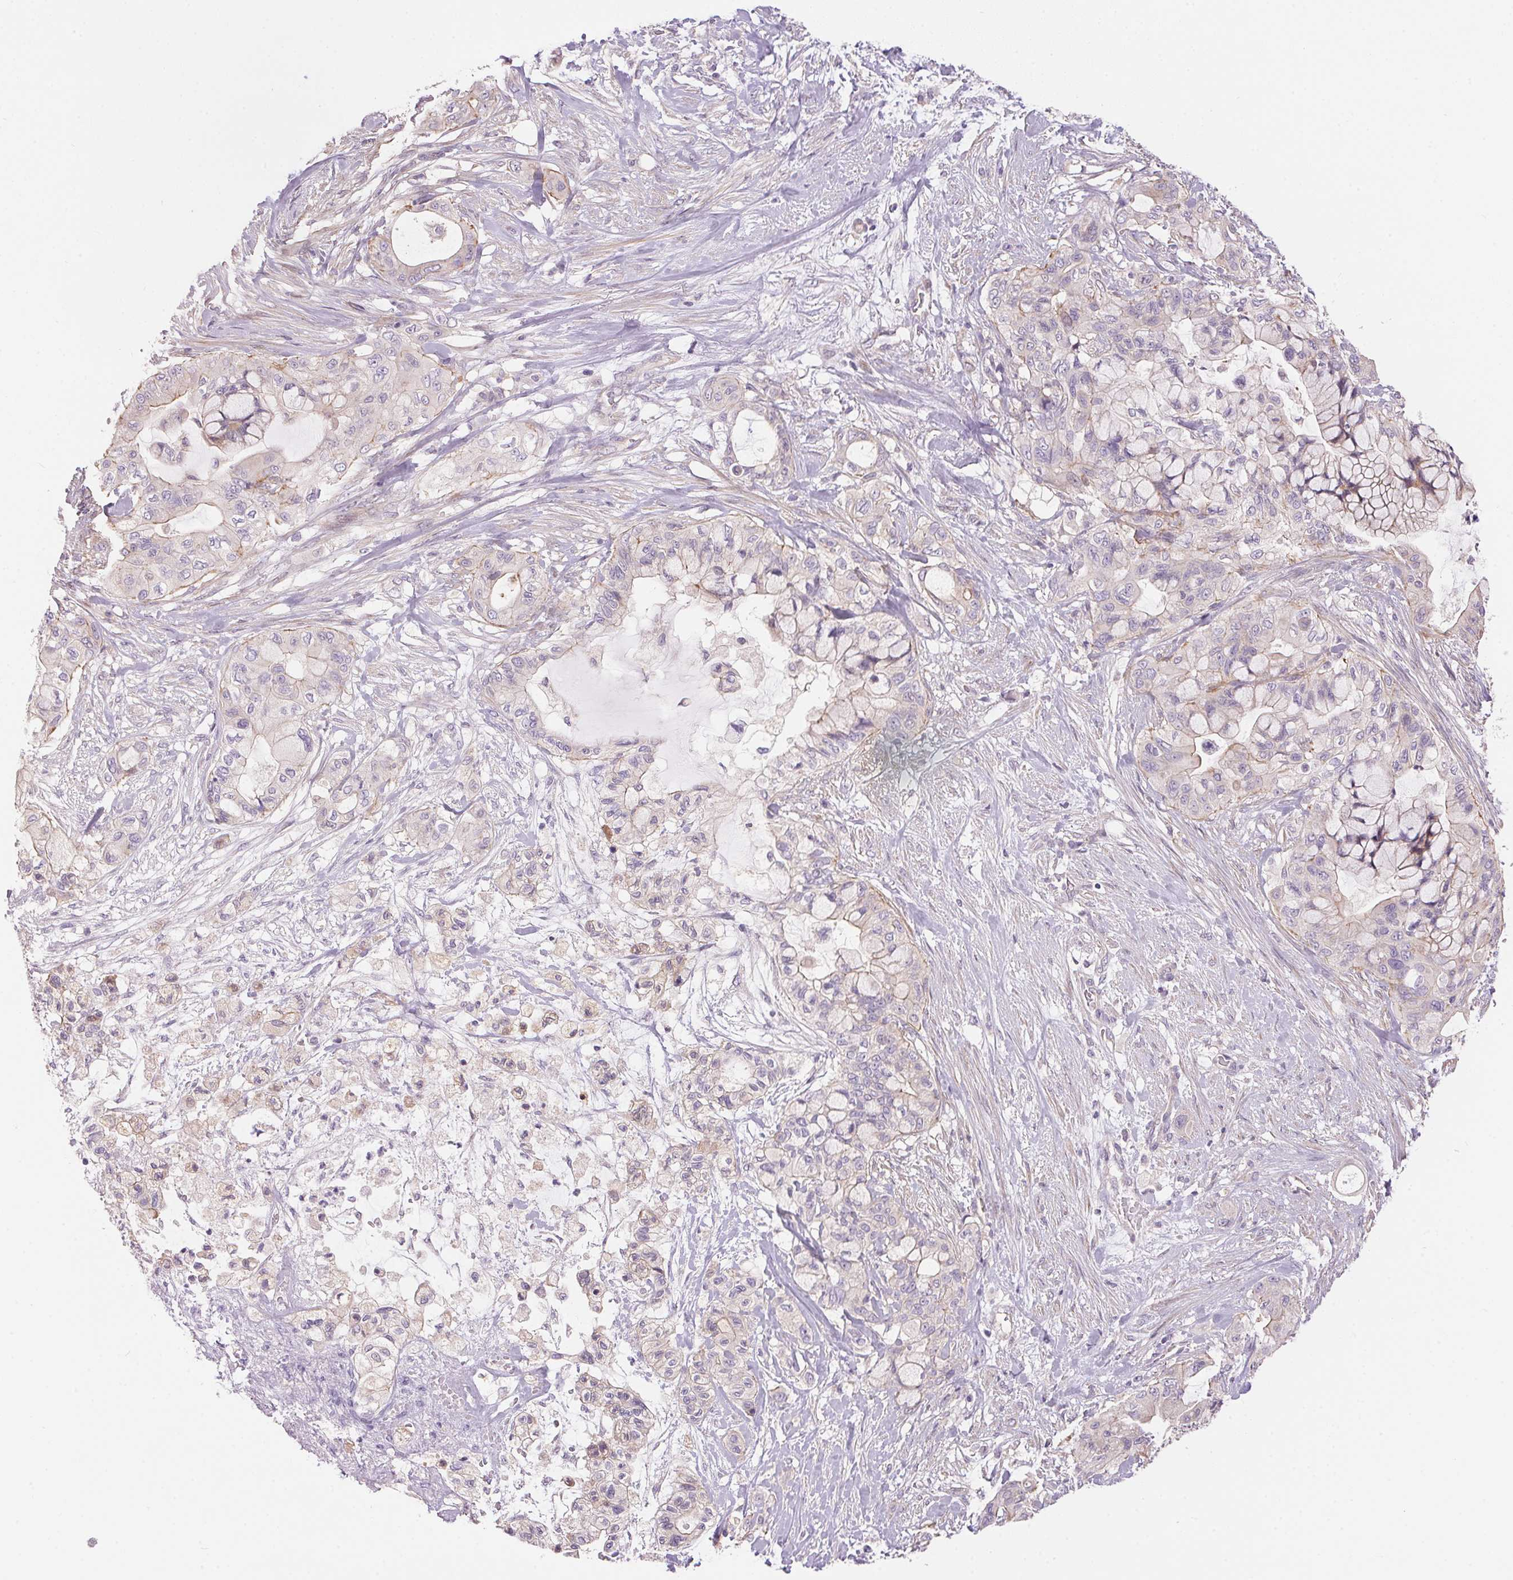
{"staining": {"intensity": "weak", "quantity": "<25%", "location": "cytoplasmic/membranous"}, "tissue": "pancreatic cancer", "cell_type": "Tumor cells", "image_type": "cancer", "snomed": [{"axis": "morphology", "description": "Adenocarcinoma, NOS"}, {"axis": "topography", "description": "Pancreas"}], "caption": "The immunohistochemistry histopathology image has no significant positivity in tumor cells of pancreatic cancer tissue.", "gene": "UNC13B", "patient": {"sex": "male", "age": 71}}